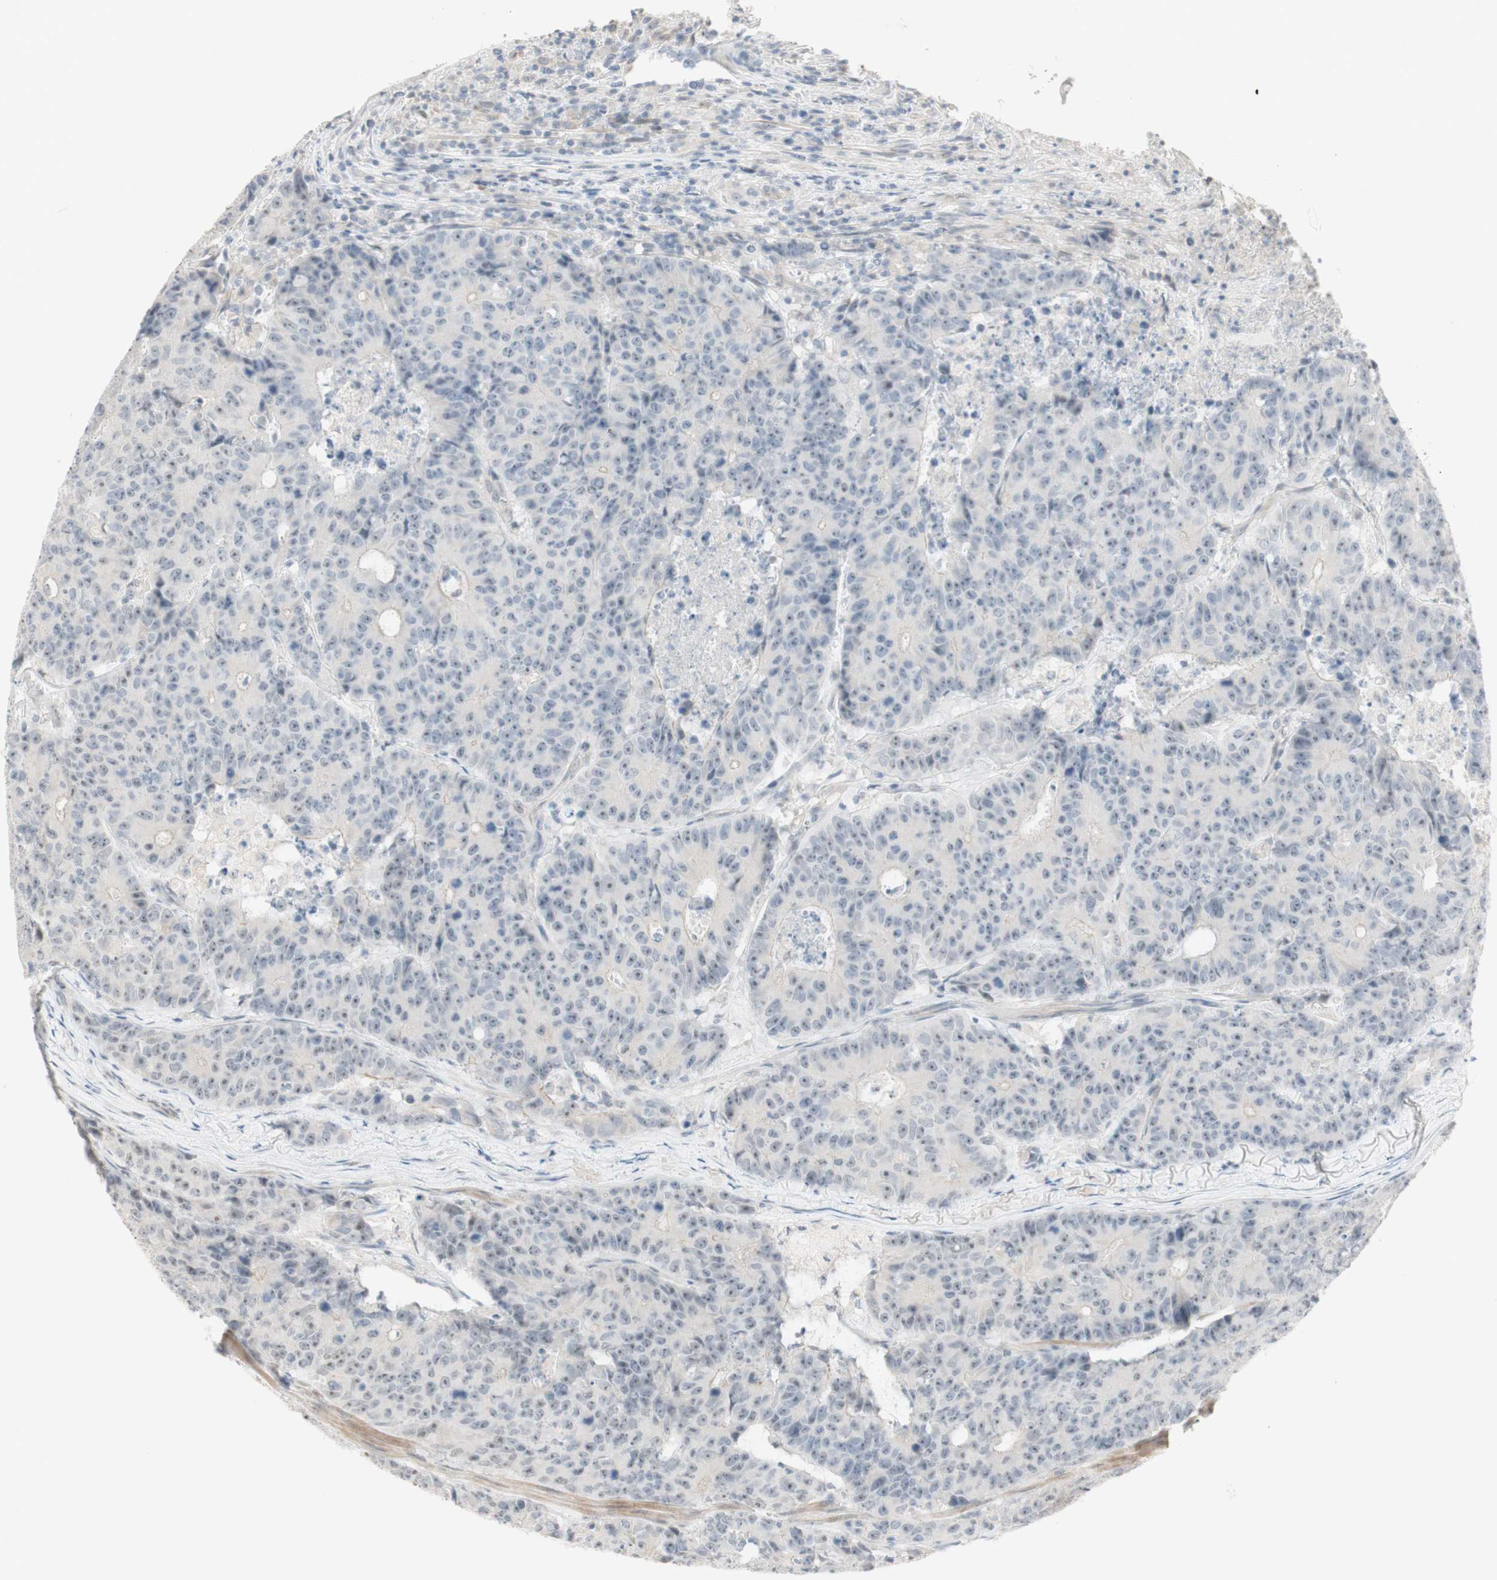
{"staining": {"intensity": "negative", "quantity": "none", "location": "none"}, "tissue": "colorectal cancer", "cell_type": "Tumor cells", "image_type": "cancer", "snomed": [{"axis": "morphology", "description": "Adenocarcinoma, NOS"}, {"axis": "topography", "description": "Colon"}], "caption": "High power microscopy photomicrograph of an immunohistochemistry (IHC) histopathology image of colorectal adenocarcinoma, revealing no significant positivity in tumor cells.", "gene": "PLCD4", "patient": {"sex": "female", "age": 86}}